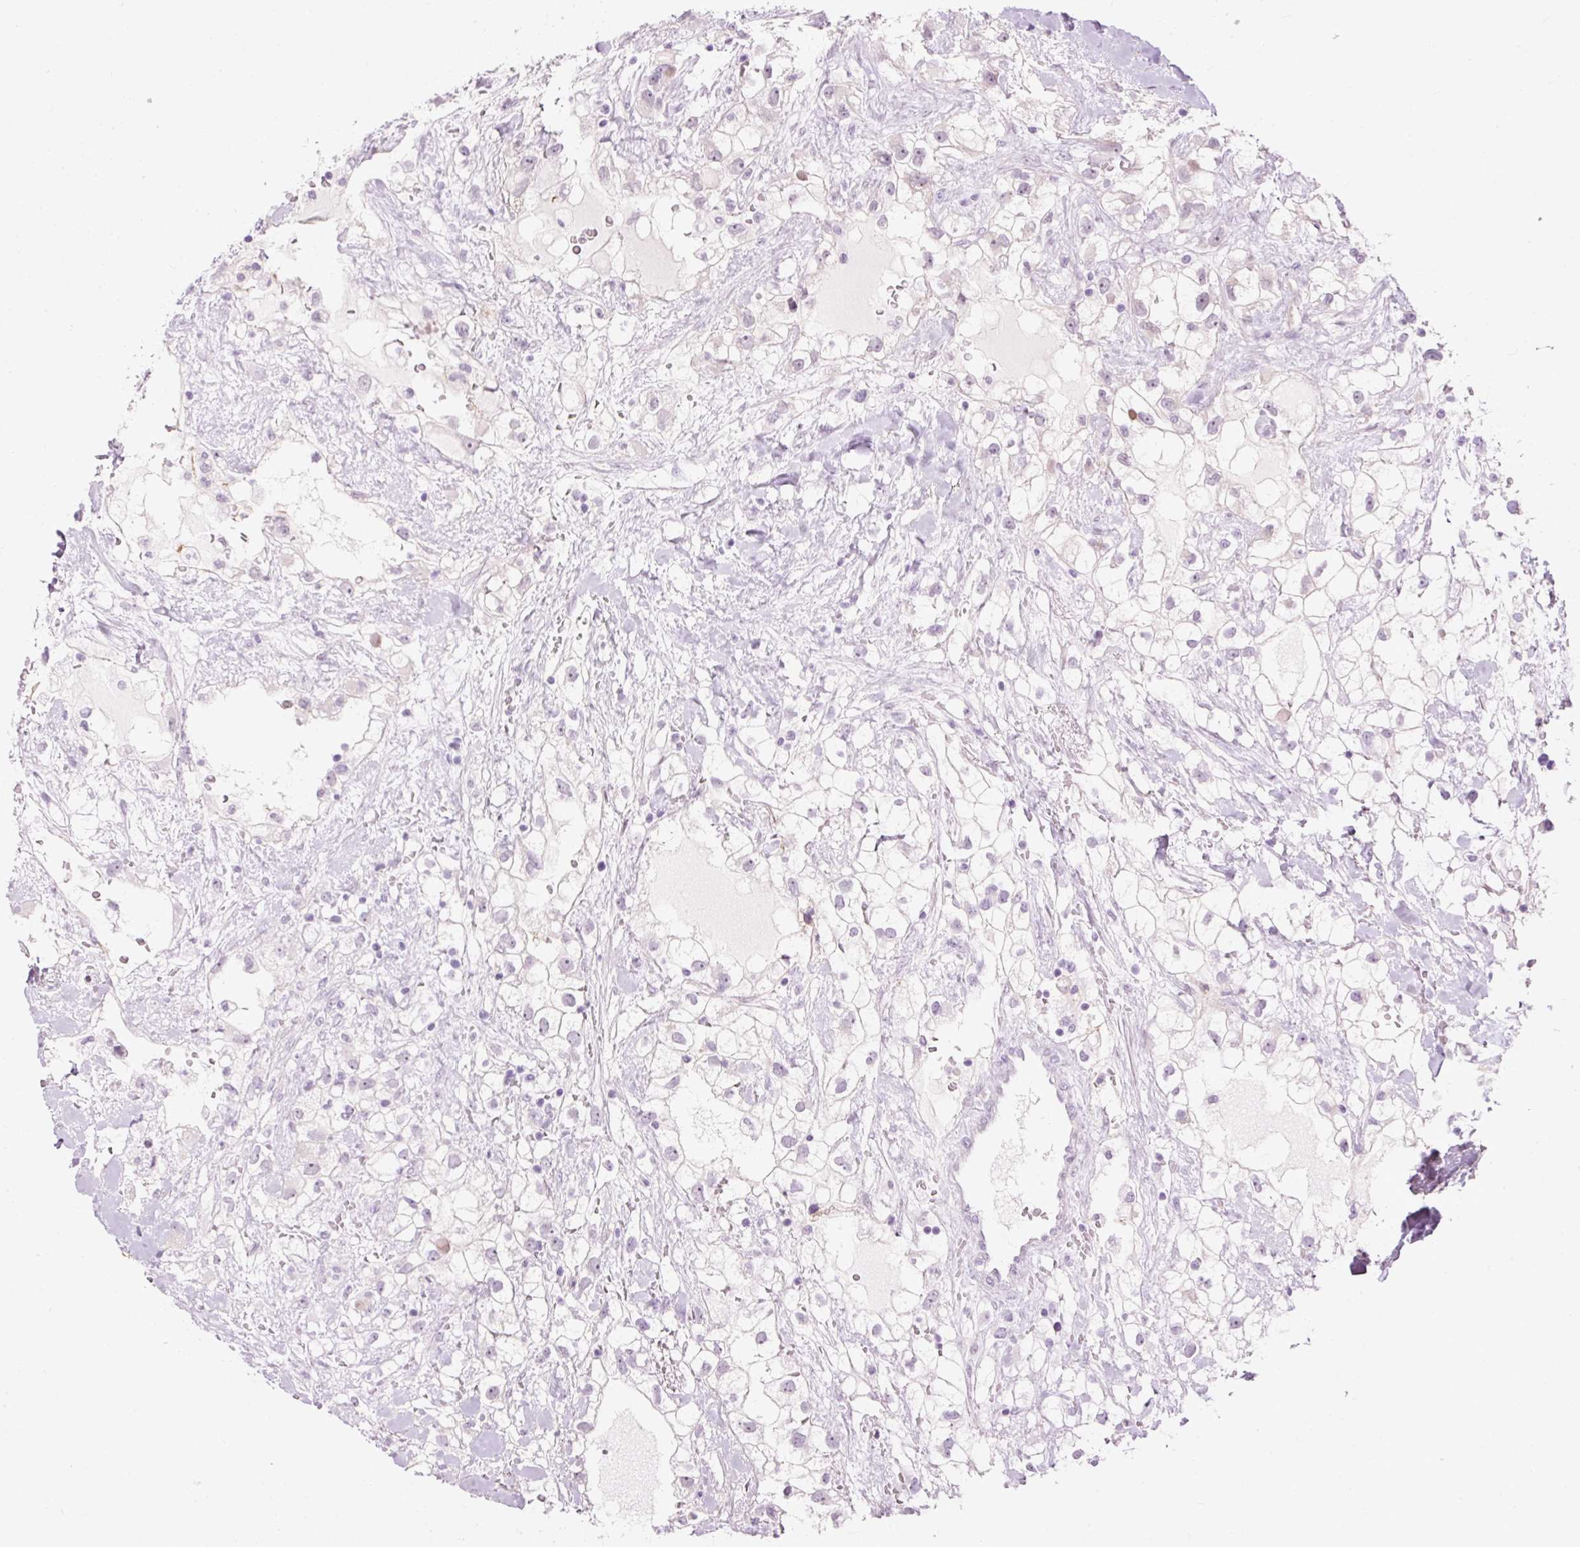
{"staining": {"intensity": "weak", "quantity": "<25%", "location": "nuclear"}, "tissue": "renal cancer", "cell_type": "Tumor cells", "image_type": "cancer", "snomed": [{"axis": "morphology", "description": "Adenocarcinoma, NOS"}, {"axis": "topography", "description": "Kidney"}], "caption": "The immunohistochemistry micrograph has no significant expression in tumor cells of renal cancer tissue. (Immunohistochemistry, brightfield microscopy, high magnification).", "gene": "PDE6B", "patient": {"sex": "male", "age": 59}}